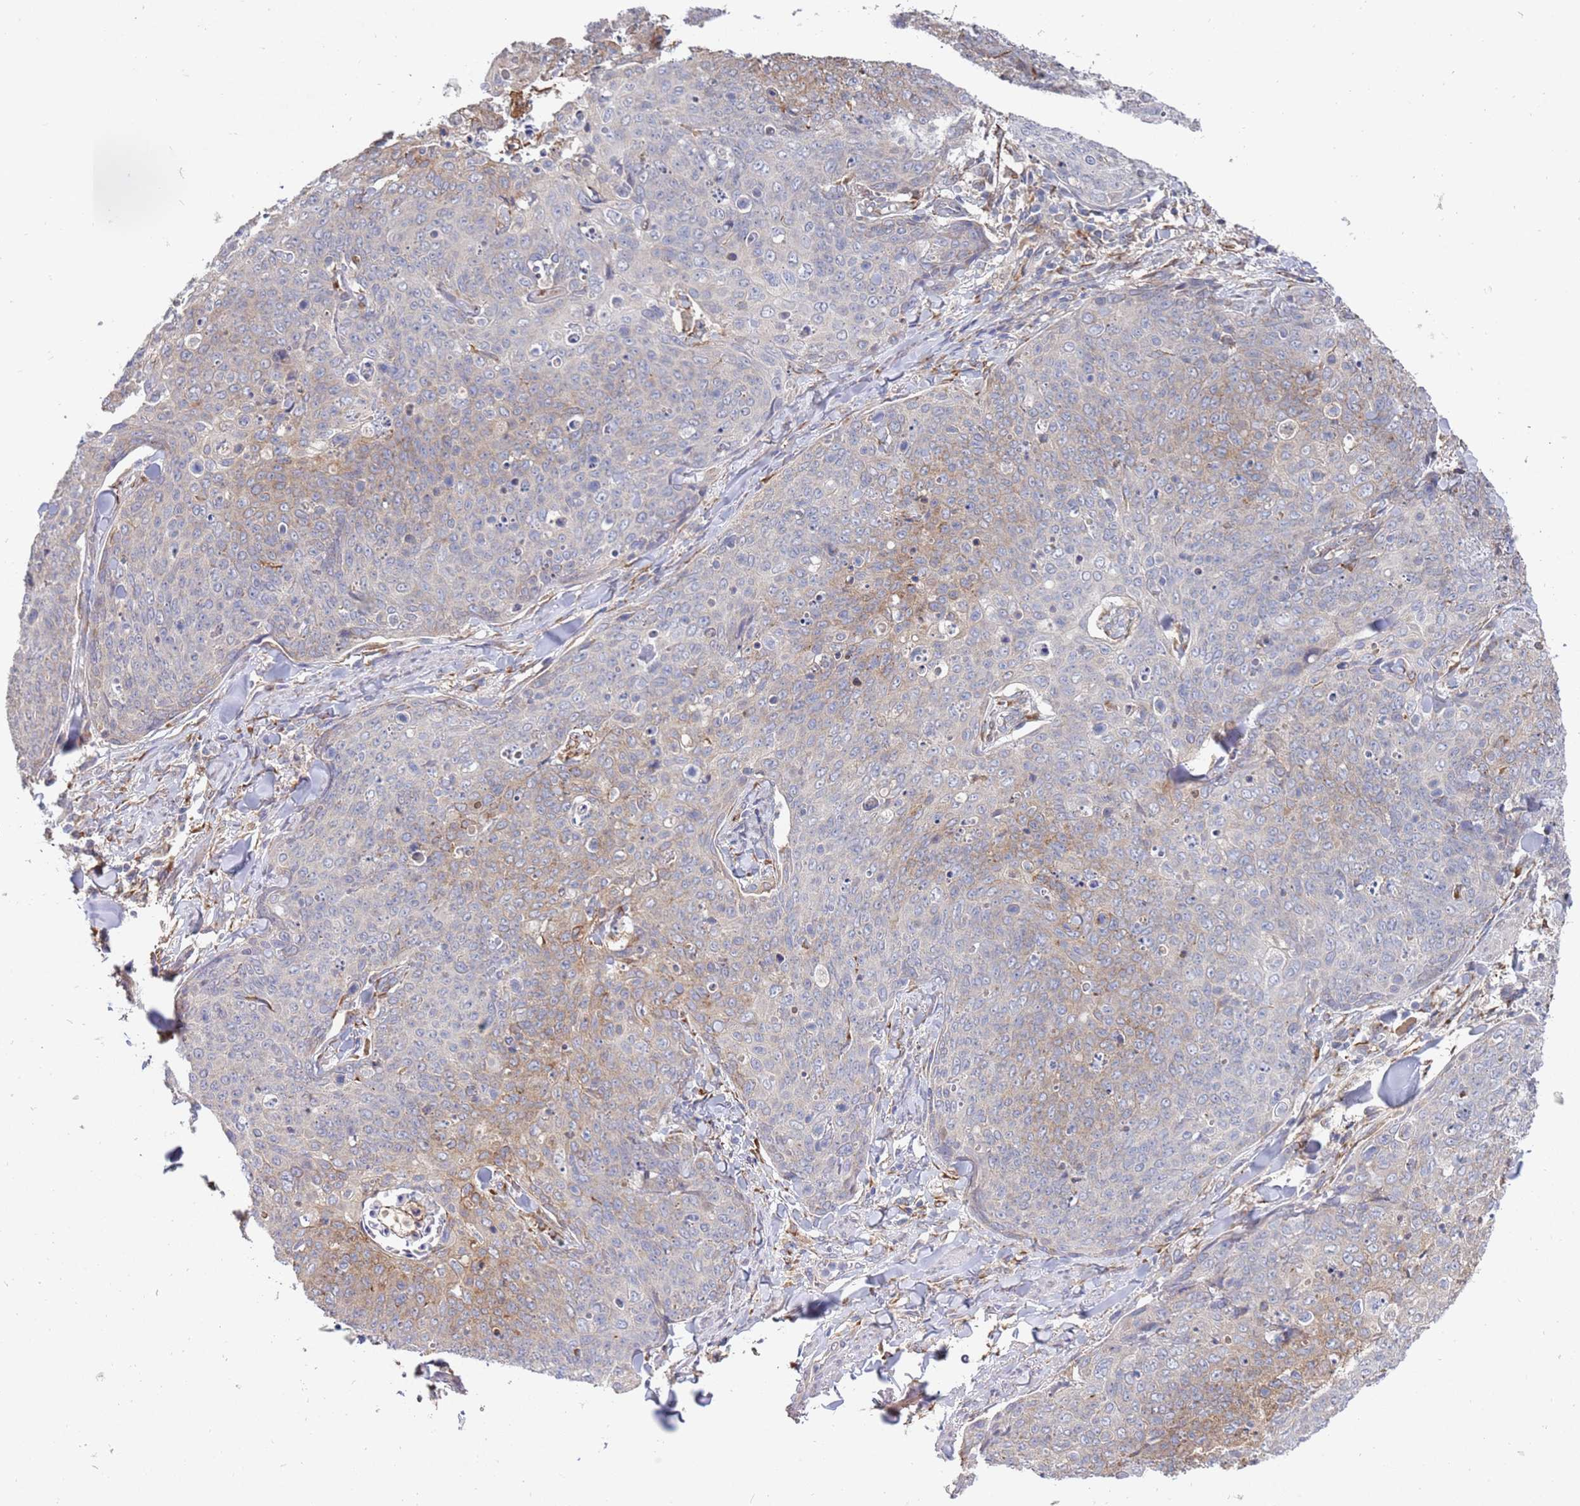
{"staining": {"intensity": "weak", "quantity": "<25%", "location": "cytoplasmic/membranous"}, "tissue": "skin cancer", "cell_type": "Tumor cells", "image_type": "cancer", "snomed": [{"axis": "morphology", "description": "Squamous cell carcinoma, NOS"}, {"axis": "topography", "description": "Skin"}, {"axis": "topography", "description": "Vulva"}], "caption": "Immunohistochemical staining of skin cancer (squamous cell carcinoma) reveals no significant expression in tumor cells.", "gene": "VRK2", "patient": {"sex": "female", "age": 85}}